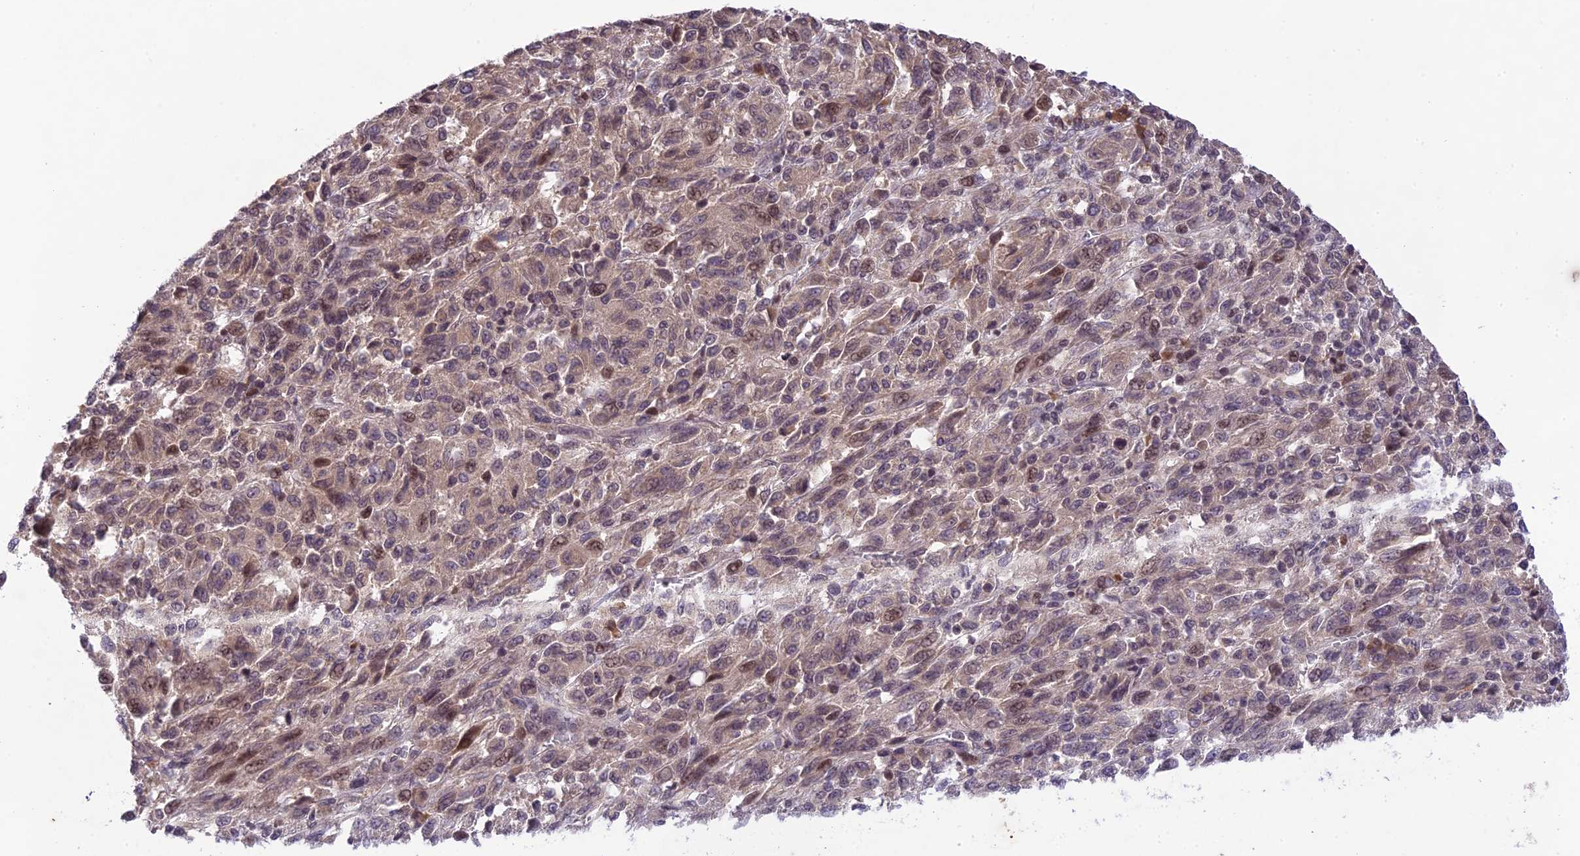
{"staining": {"intensity": "weak", "quantity": "25%-75%", "location": "cytoplasmic/membranous,nuclear"}, "tissue": "melanoma", "cell_type": "Tumor cells", "image_type": "cancer", "snomed": [{"axis": "morphology", "description": "Malignant melanoma, Metastatic site"}, {"axis": "topography", "description": "Lung"}], "caption": "High-magnification brightfield microscopy of malignant melanoma (metastatic site) stained with DAB (3,3'-diaminobenzidine) (brown) and counterstained with hematoxylin (blue). tumor cells exhibit weak cytoplasmic/membranous and nuclear positivity is present in approximately25%-75% of cells.", "gene": "TEKT1", "patient": {"sex": "male", "age": 64}}